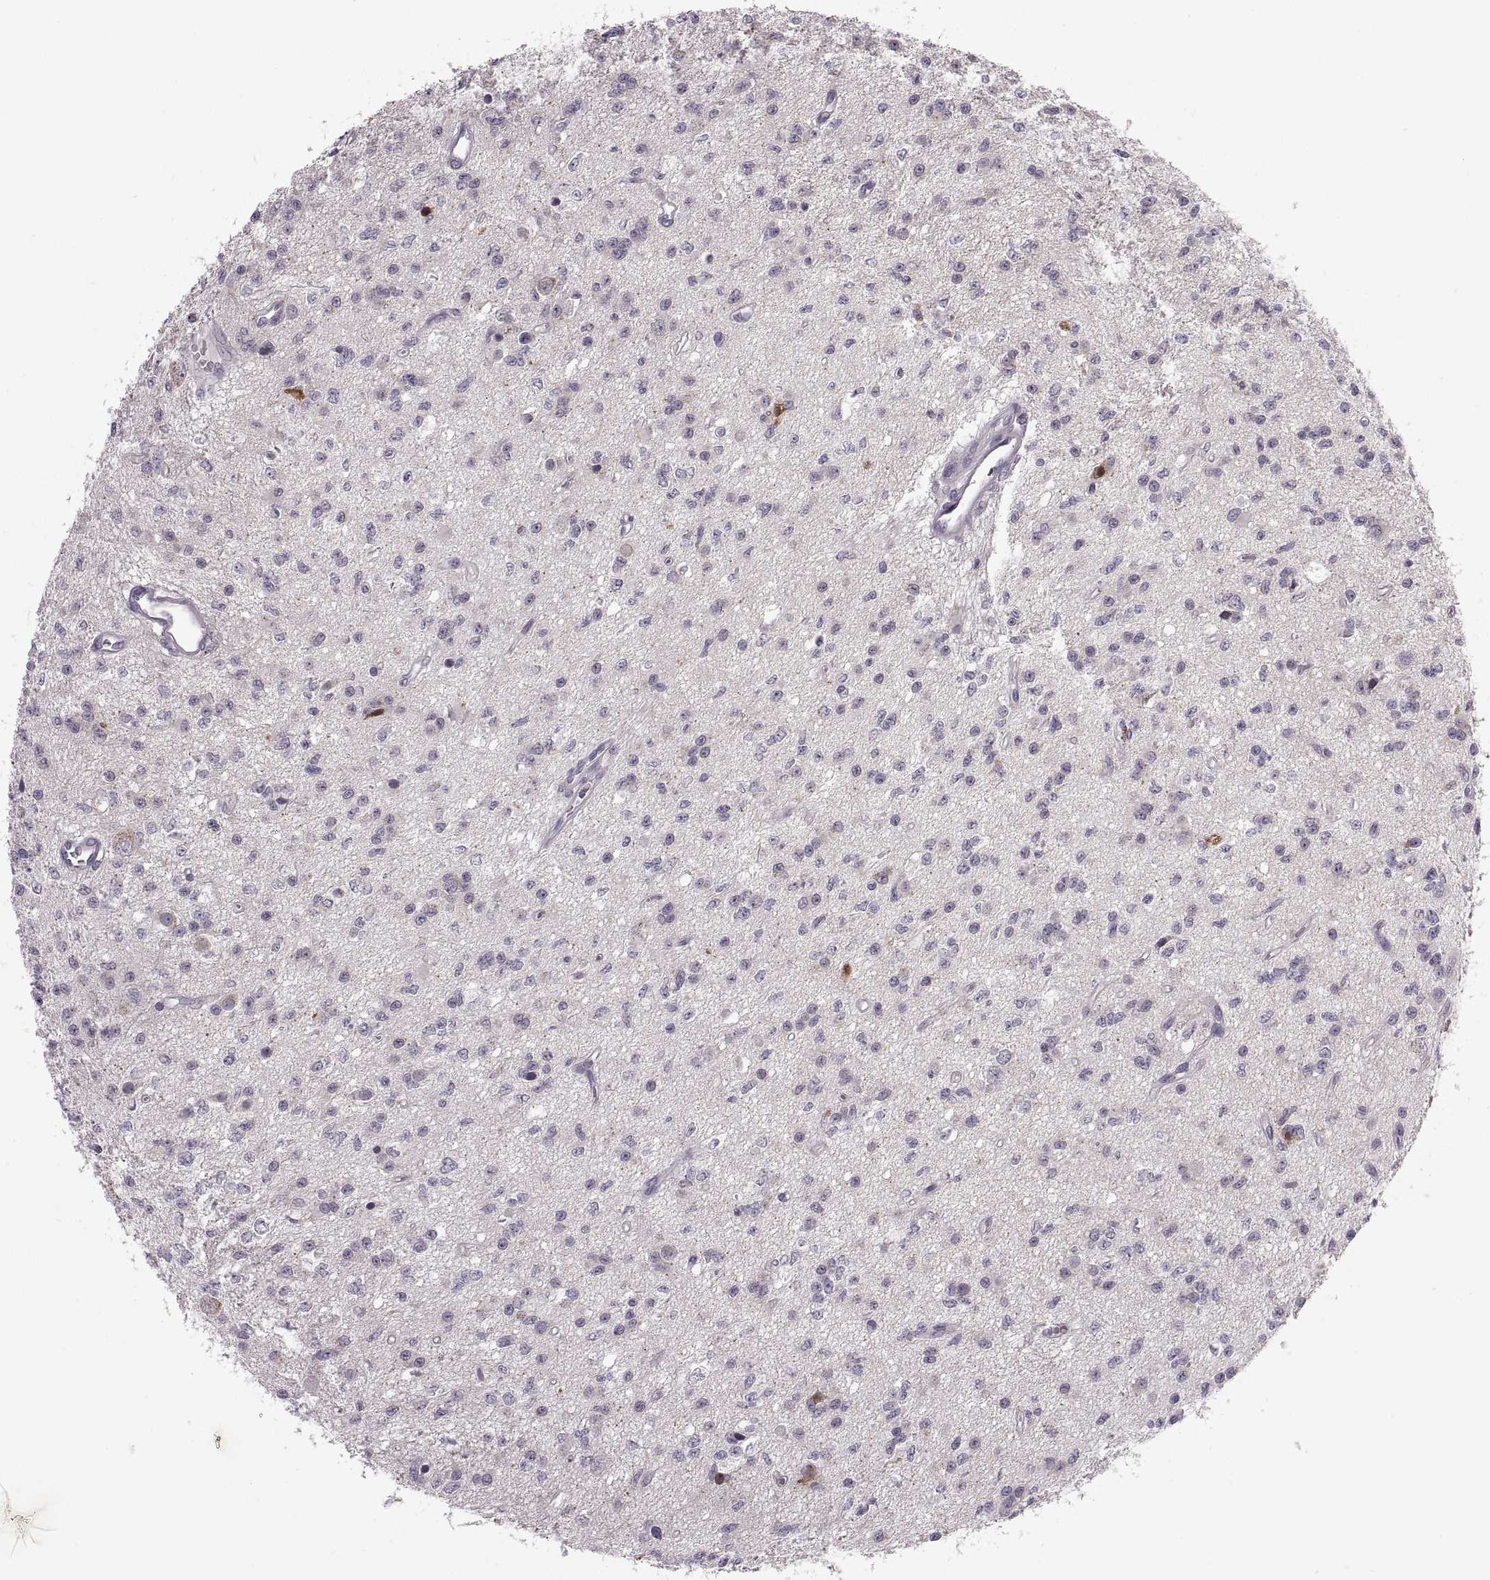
{"staining": {"intensity": "negative", "quantity": "none", "location": "none"}, "tissue": "glioma", "cell_type": "Tumor cells", "image_type": "cancer", "snomed": [{"axis": "morphology", "description": "Glioma, malignant, Low grade"}, {"axis": "topography", "description": "Brain"}], "caption": "Human malignant glioma (low-grade) stained for a protein using IHC displays no positivity in tumor cells.", "gene": "ADH6", "patient": {"sex": "female", "age": 45}}